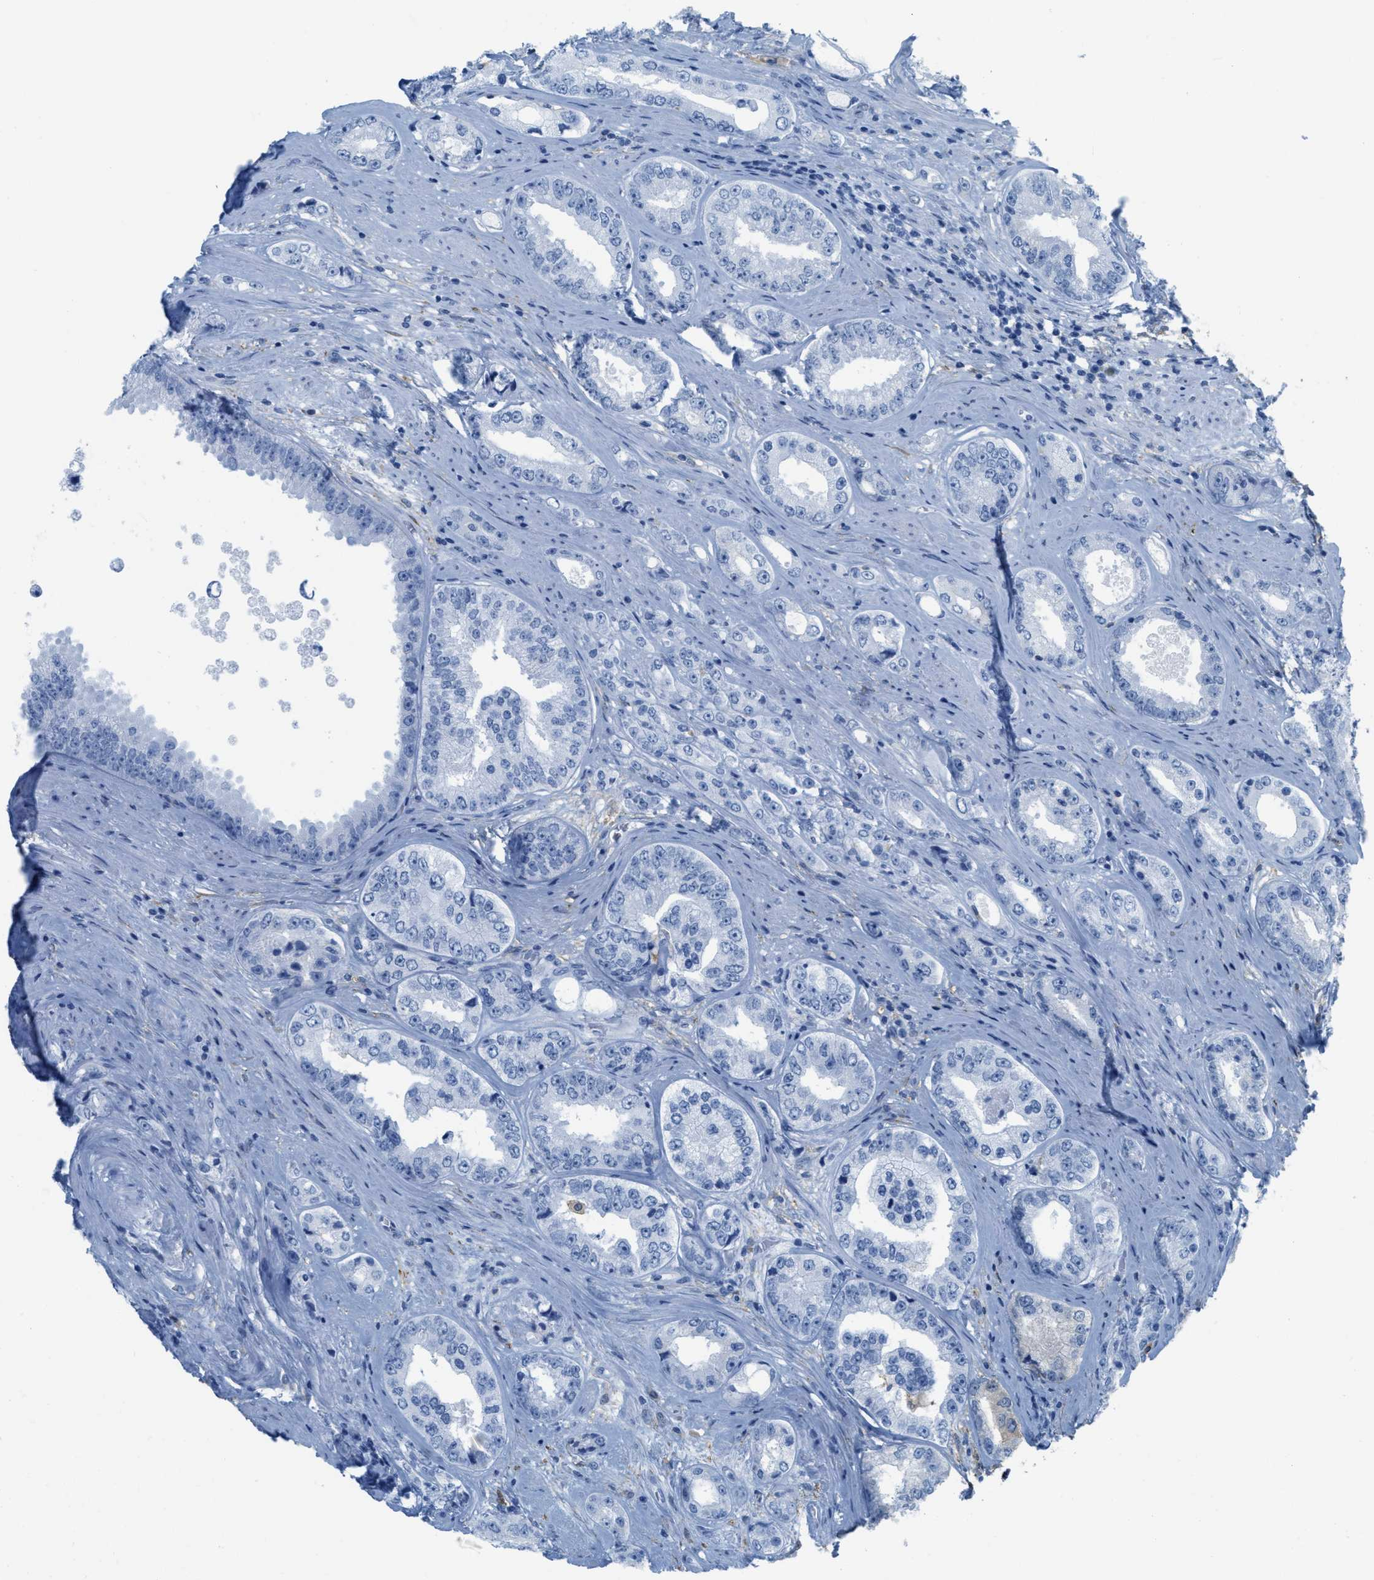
{"staining": {"intensity": "negative", "quantity": "none", "location": "none"}, "tissue": "prostate cancer", "cell_type": "Tumor cells", "image_type": "cancer", "snomed": [{"axis": "morphology", "description": "Adenocarcinoma, High grade"}, {"axis": "topography", "description": "Prostate"}], "caption": "This histopathology image is of prostate high-grade adenocarcinoma stained with immunohistochemistry to label a protein in brown with the nuclei are counter-stained blue. There is no positivity in tumor cells.", "gene": "ASGR1", "patient": {"sex": "male", "age": 61}}